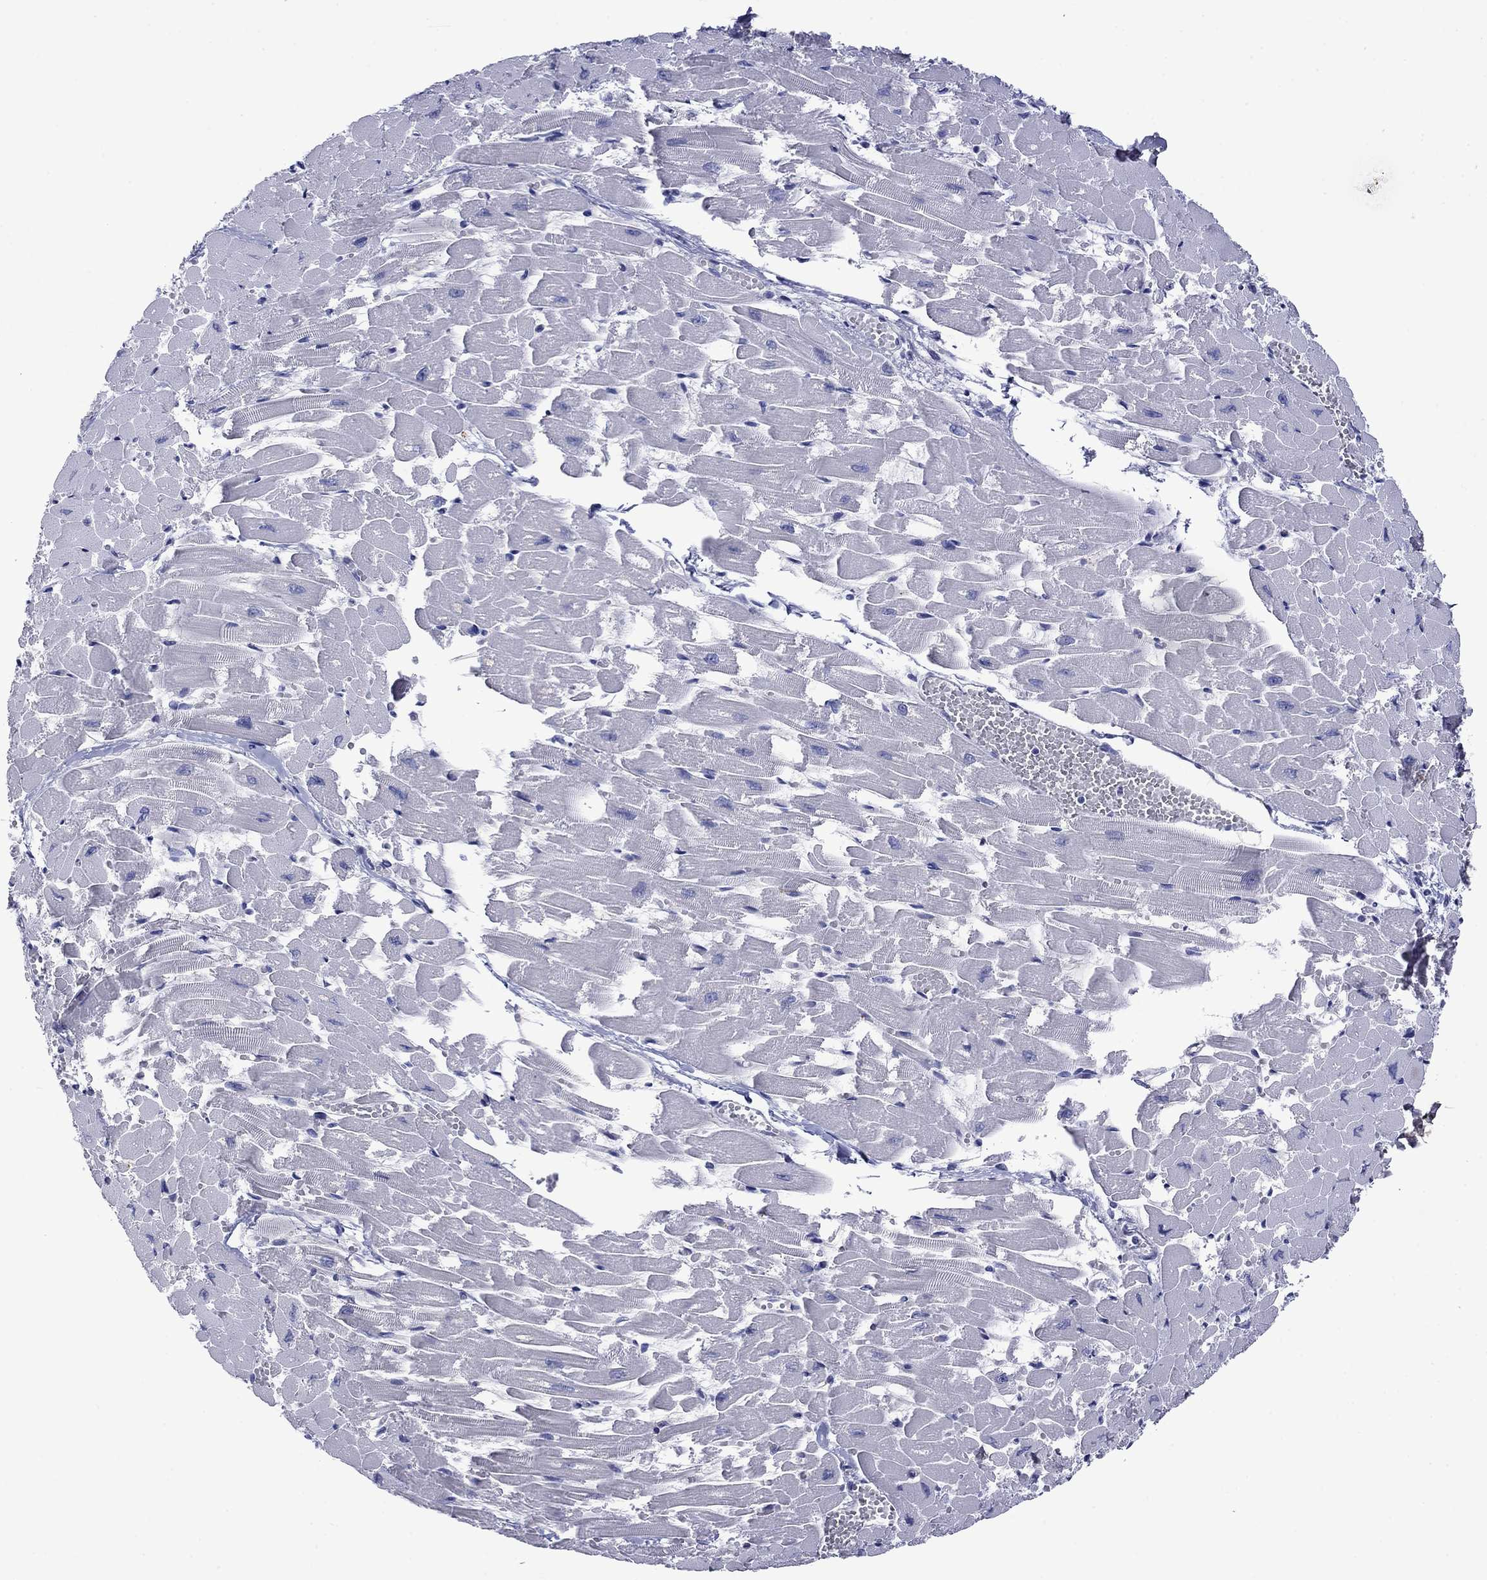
{"staining": {"intensity": "negative", "quantity": "none", "location": "none"}, "tissue": "heart muscle", "cell_type": "Cardiomyocytes", "image_type": "normal", "snomed": [{"axis": "morphology", "description": "Normal tissue, NOS"}, {"axis": "topography", "description": "Heart"}], "caption": "IHC image of normal heart muscle: human heart muscle stained with DAB displays no significant protein expression in cardiomyocytes.", "gene": "APOA2", "patient": {"sex": "female", "age": 52}}